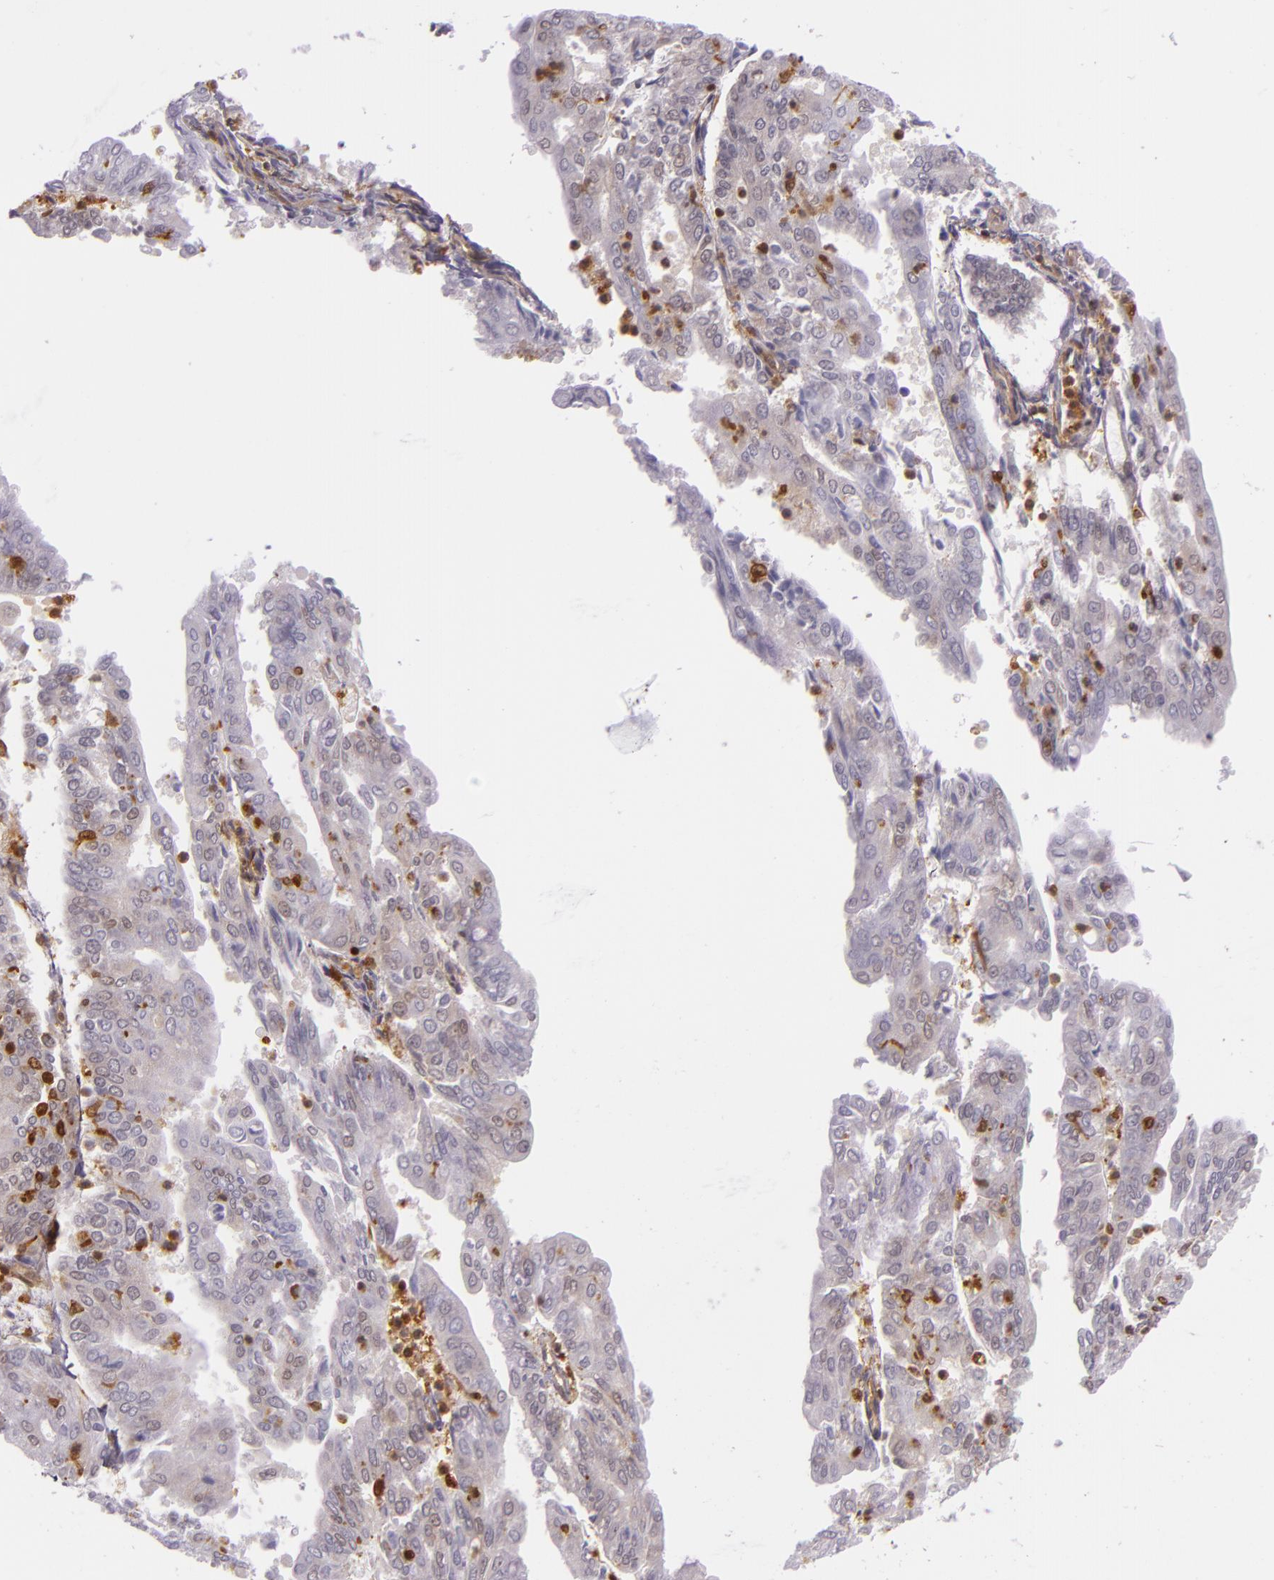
{"staining": {"intensity": "negative", "quantity": "none", "location": "none"}, "tissue": "endometrial cancer", "cell_type": "Tumor cells", "image_type": "cancer", "snomed": [{"axis": "morphology", "description": "Adenocarcinoma, NOS"}, {"axis": "topography", "description": "Endometrium"}], "caption": "DAB (3,3'-diaminobenzidine) immunohistochemical staining of human endometrial adenocarcinoma exhibits no significant staining in tumor cells.", "gene": "TLN1", "patient": {"sex": "female", "age": 79}}